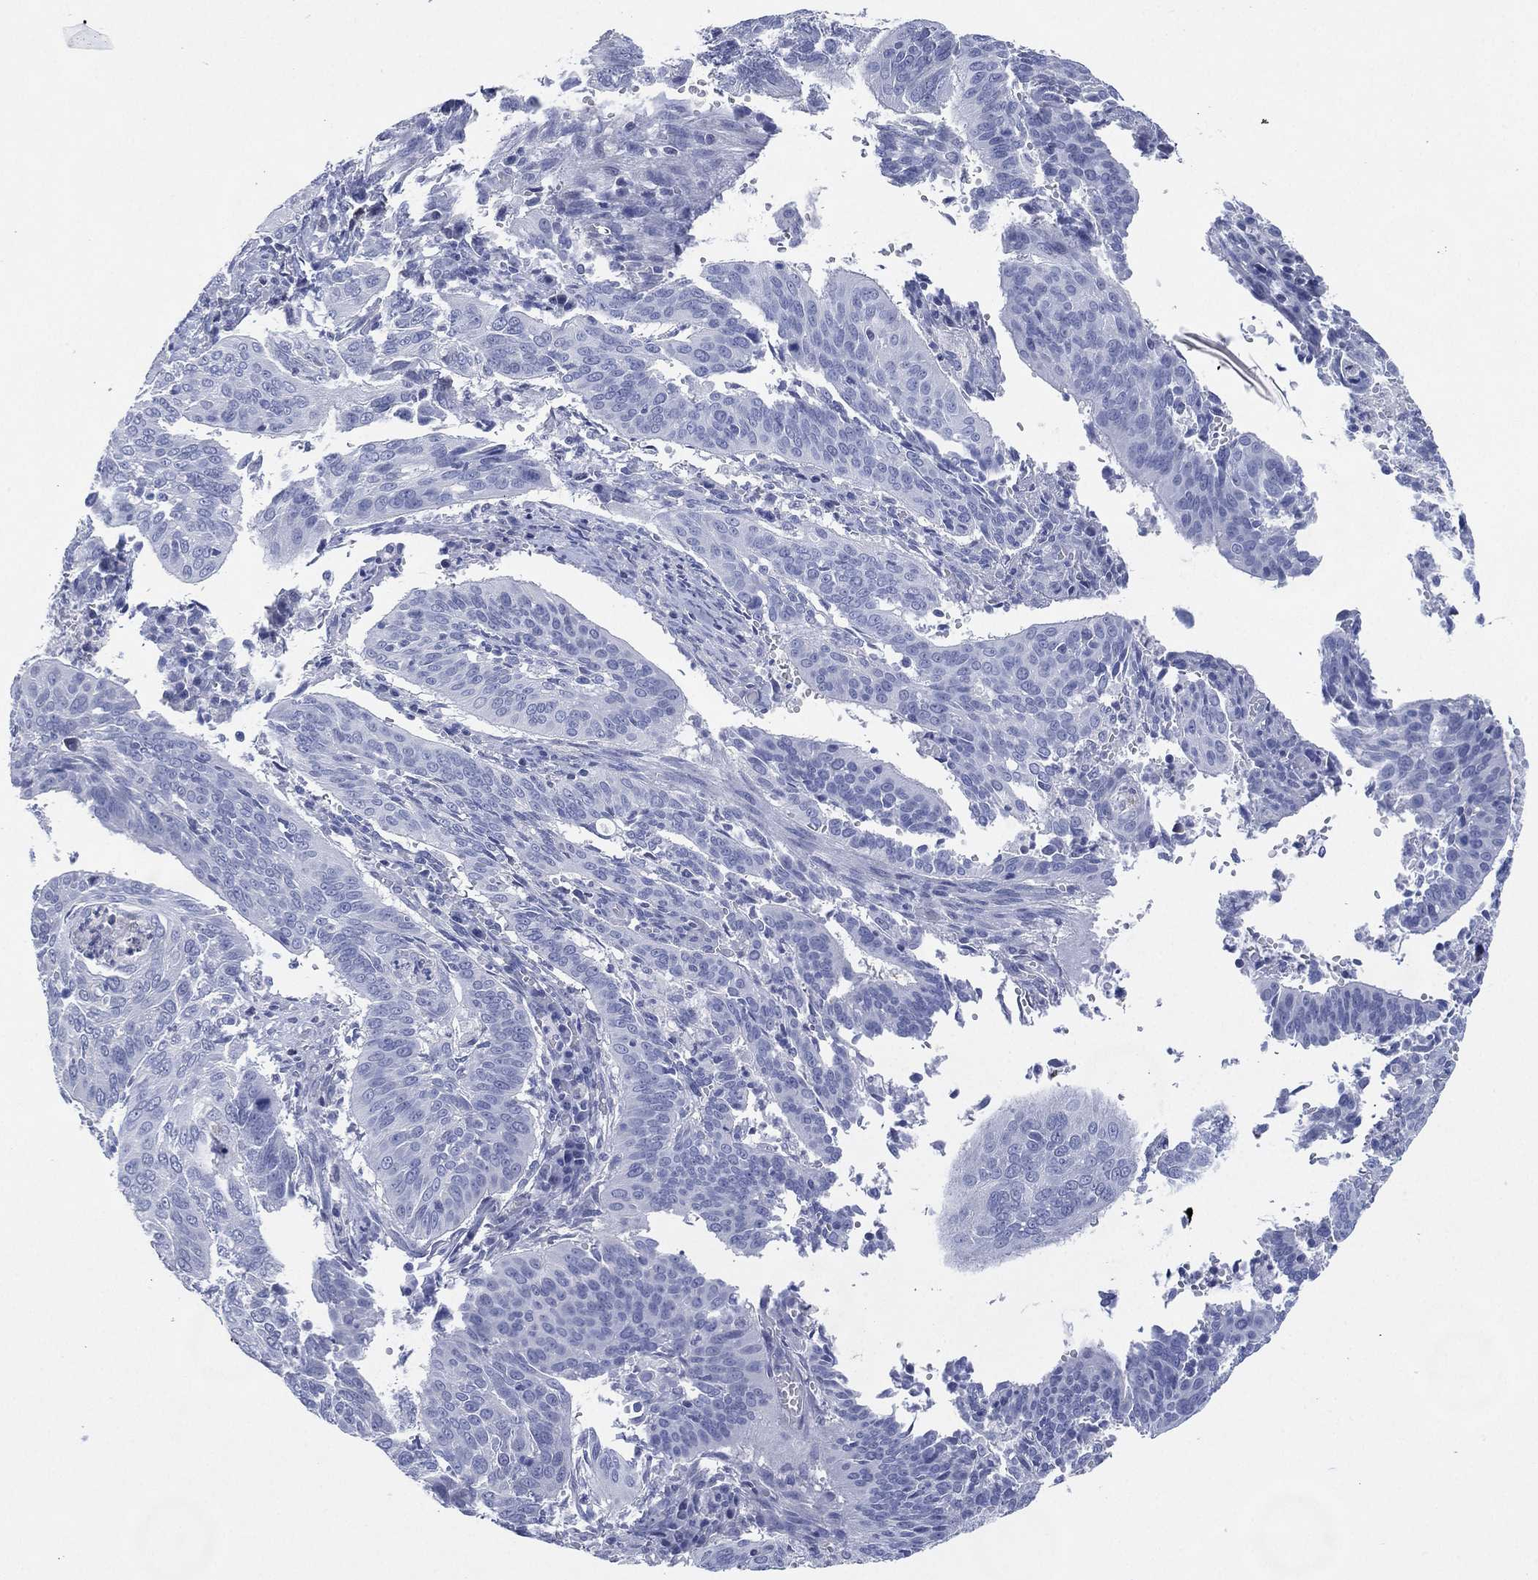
{"staining": {"intensity": "negative", "quantity": "none", "location": "none"}, "tissue": "cervical cancer", "cell_type": "Tumor cells", "image_type": "cancer", "snomed": [{"axis": "morphology", "description": "Normal tissue, NOS"}, {"axis": "morphology", "description": "Squamous cell carcinoma, NOS"}, {"axis": "topography", "description": "Cervix"}], "caption": "DAB immunohistochemical staining of human cervical cancer (squamous cell carcinoma) exhibits no significant expression in tumor cells.", "gene": "TMEM247", "patient": {"sex": "female", "age": 39}}